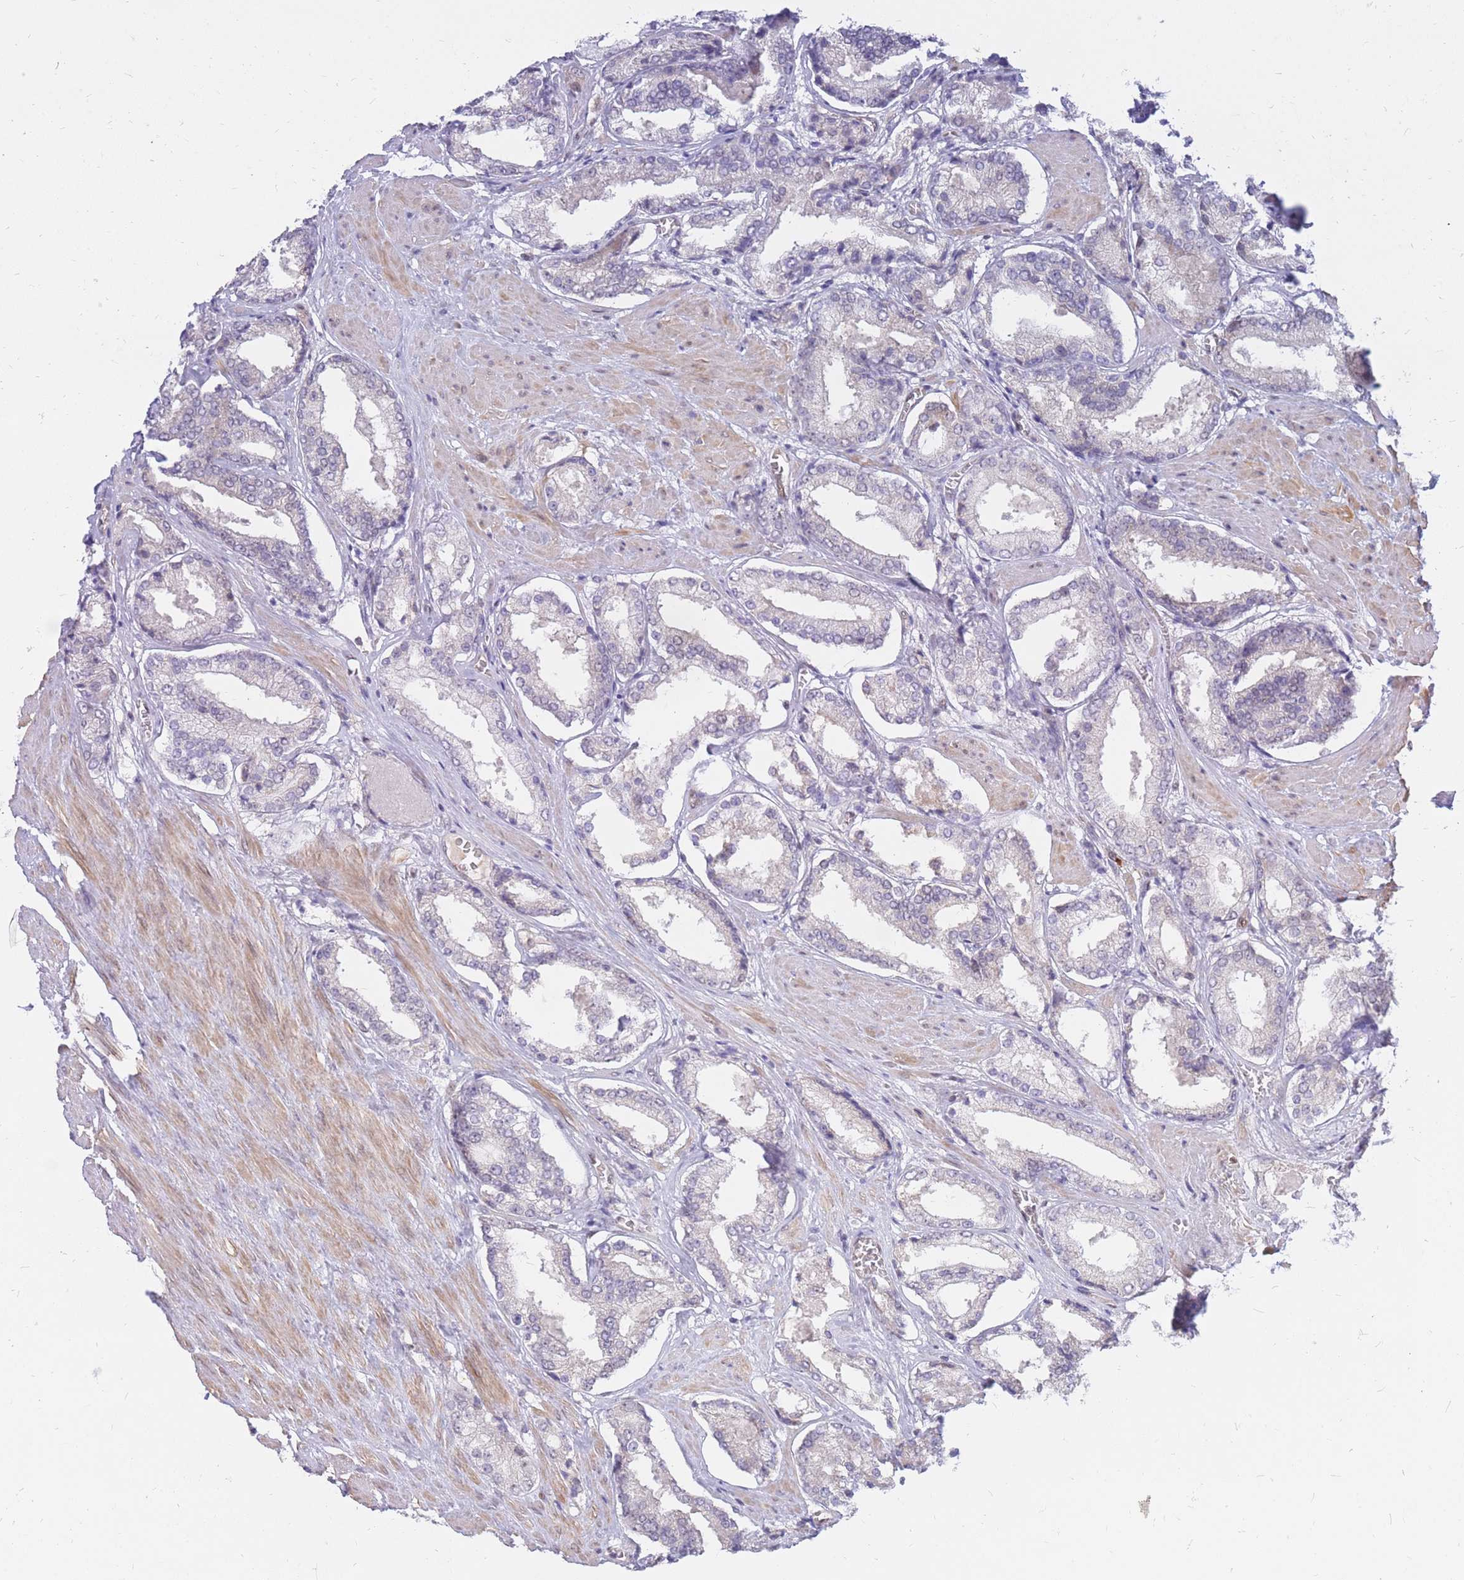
{"staining": {"intensity": "negative", "quantity": "none", "location": "none"}, "tissue": "prostate cancer", "cell_type": "Tumor cells", "image_type": "cancer", "snomed": [{"axis": "morphology", "description": "Adenocarcinoma, Low grade"}, {"axis": "topography", "description": "Prostate"}], "caption": "The image shows no staining of tumor cells in adenocarcinoma (low-grade) (prostate).", "gene": "ERICH6B", "patient": {"sex": "male", "age": 54}}